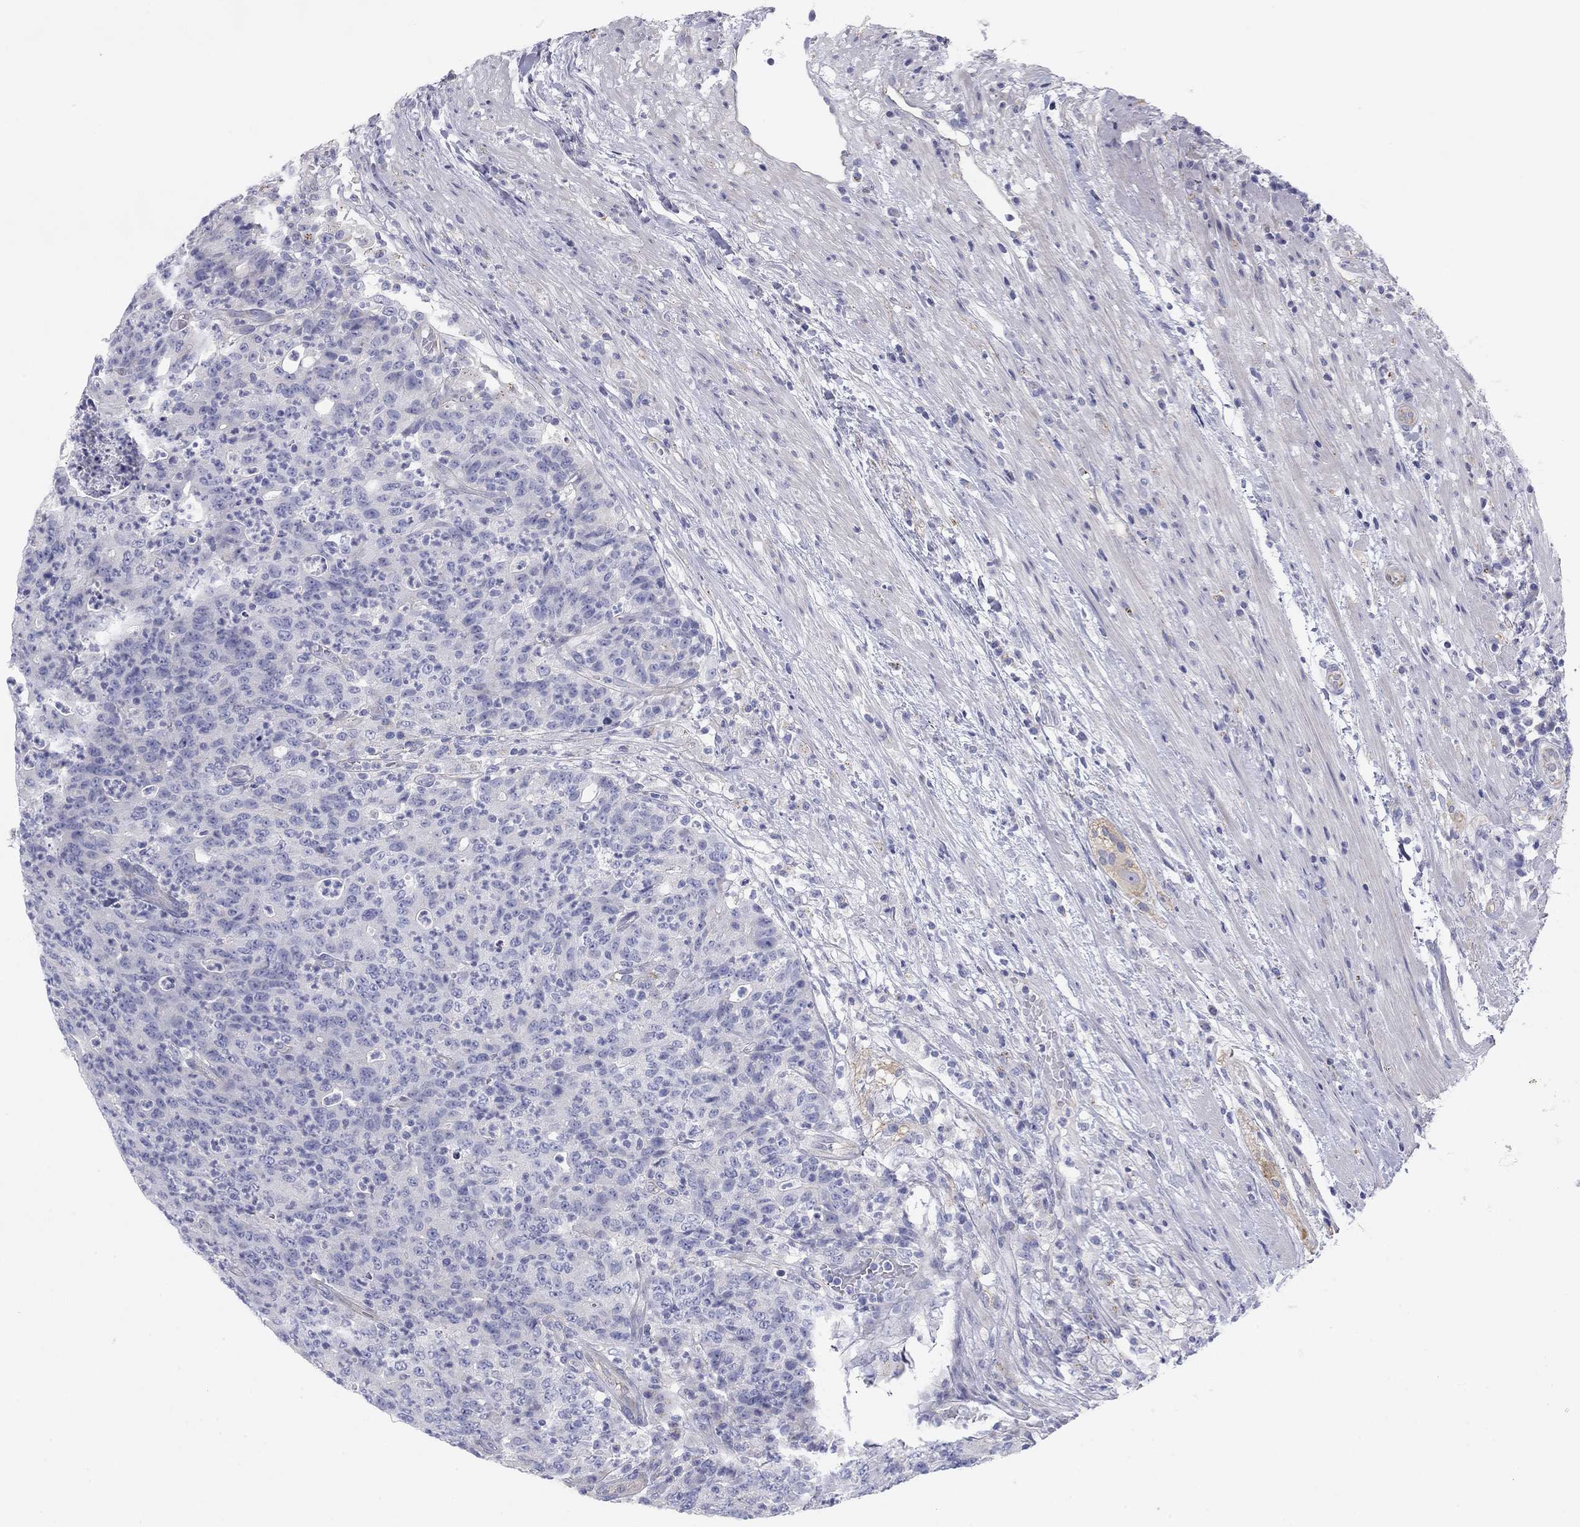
{"staining": {"intensity": "negative", "quantity": "none", "location": "none"}, "tissue": "colorectal cancer", "cell_type": "Tumor cells", "image_type": "cancer", "snomed": [{"axis": "morphology", "description": "Adenocarcinoma, NOS"}, {"axis": "topography", "description": "Colon"}], "caption": "DAB immunohistochemical staining of colorectal cancer exhibits no significant expression in tumor cells.", "gene": "SEPTIN3", "patient": {"sex": "male", "age": 70}}